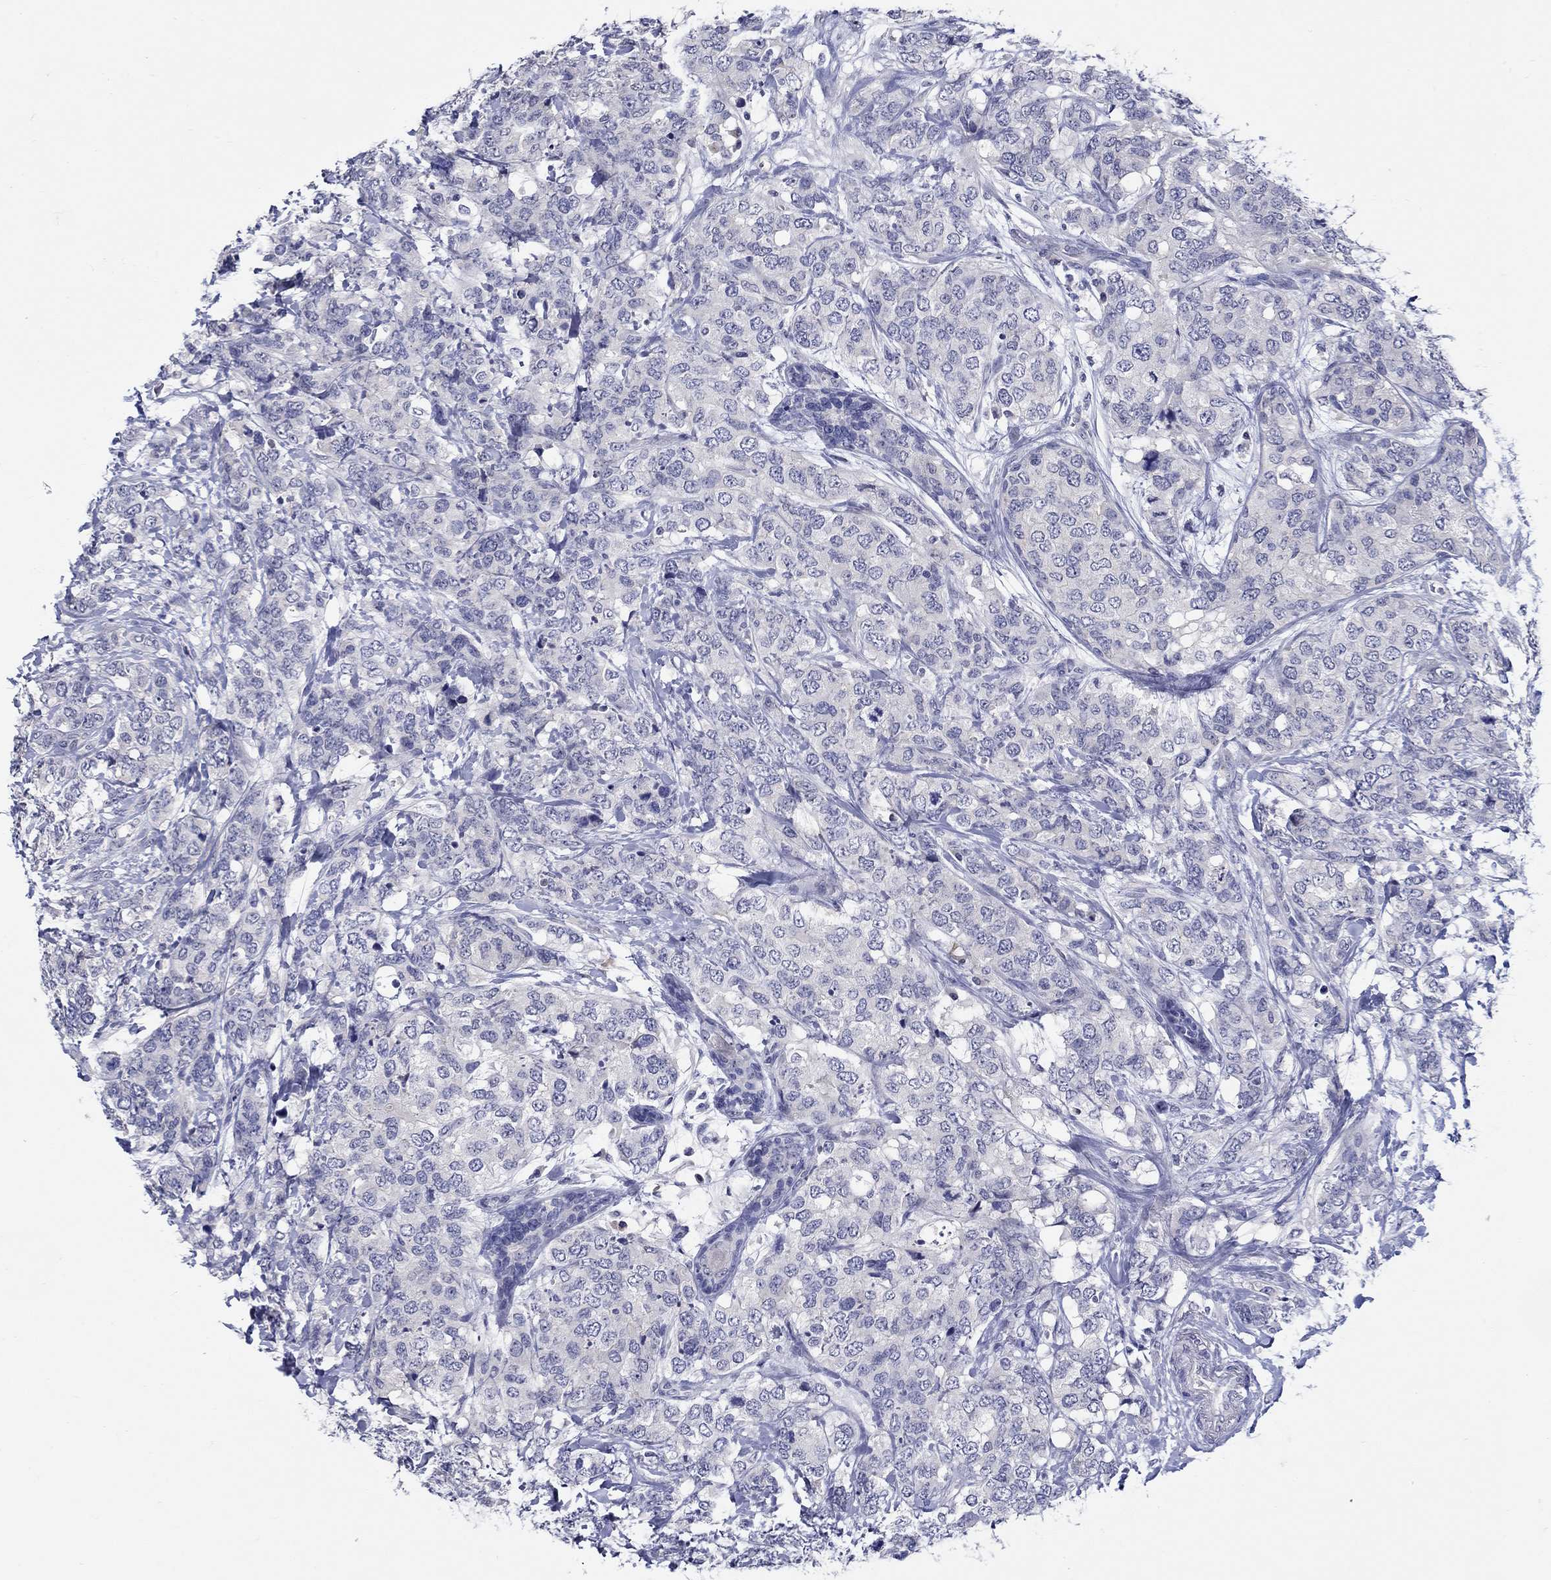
{"staining": {"intensity": "negative", "quantity": "none", "location": "none"}, "tissue": "breast cancer", "cell_type": "Tumor cells", "image_type": "cancer", "snomed": [{"axis": "morphology", "description": "Lobular carcinoma"}, {"axis": "topography", "description": "Breast"}], "caption": "Tumor cells show no significant staining in breast cancer (lobular carcinoma).", "gene": "SLC30A3", "patient": {"sex": "female", "age": 59}}